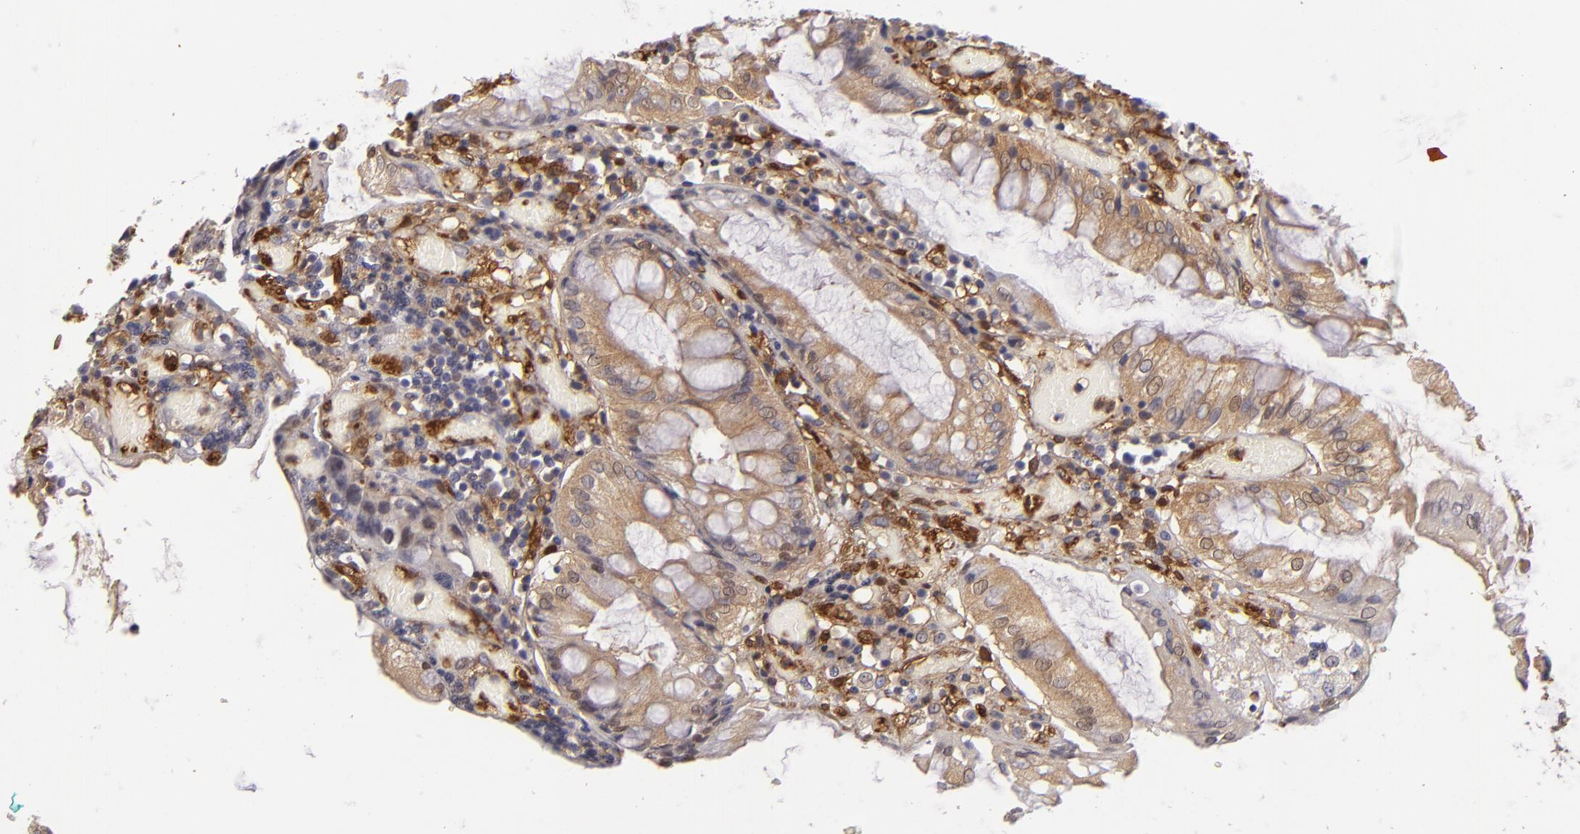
{"staining": {"intensity": "negative", "quantity": "none", "location": "none"}, "tissue": "colorectal cancer", "cell_type": "Tumor cells", "image_type": "cancer", "snomed": [{"axis": "morphology", "description": "Adenocarcinoma, NOS"}, {"axis": "topography", "description": "Rectum"}], "caption": "Tumor cells are negative for protein expression in human adenocarcinoma (colorectal).", "gene": "VCL", "patient": {"sex": "female", "age": 98}}